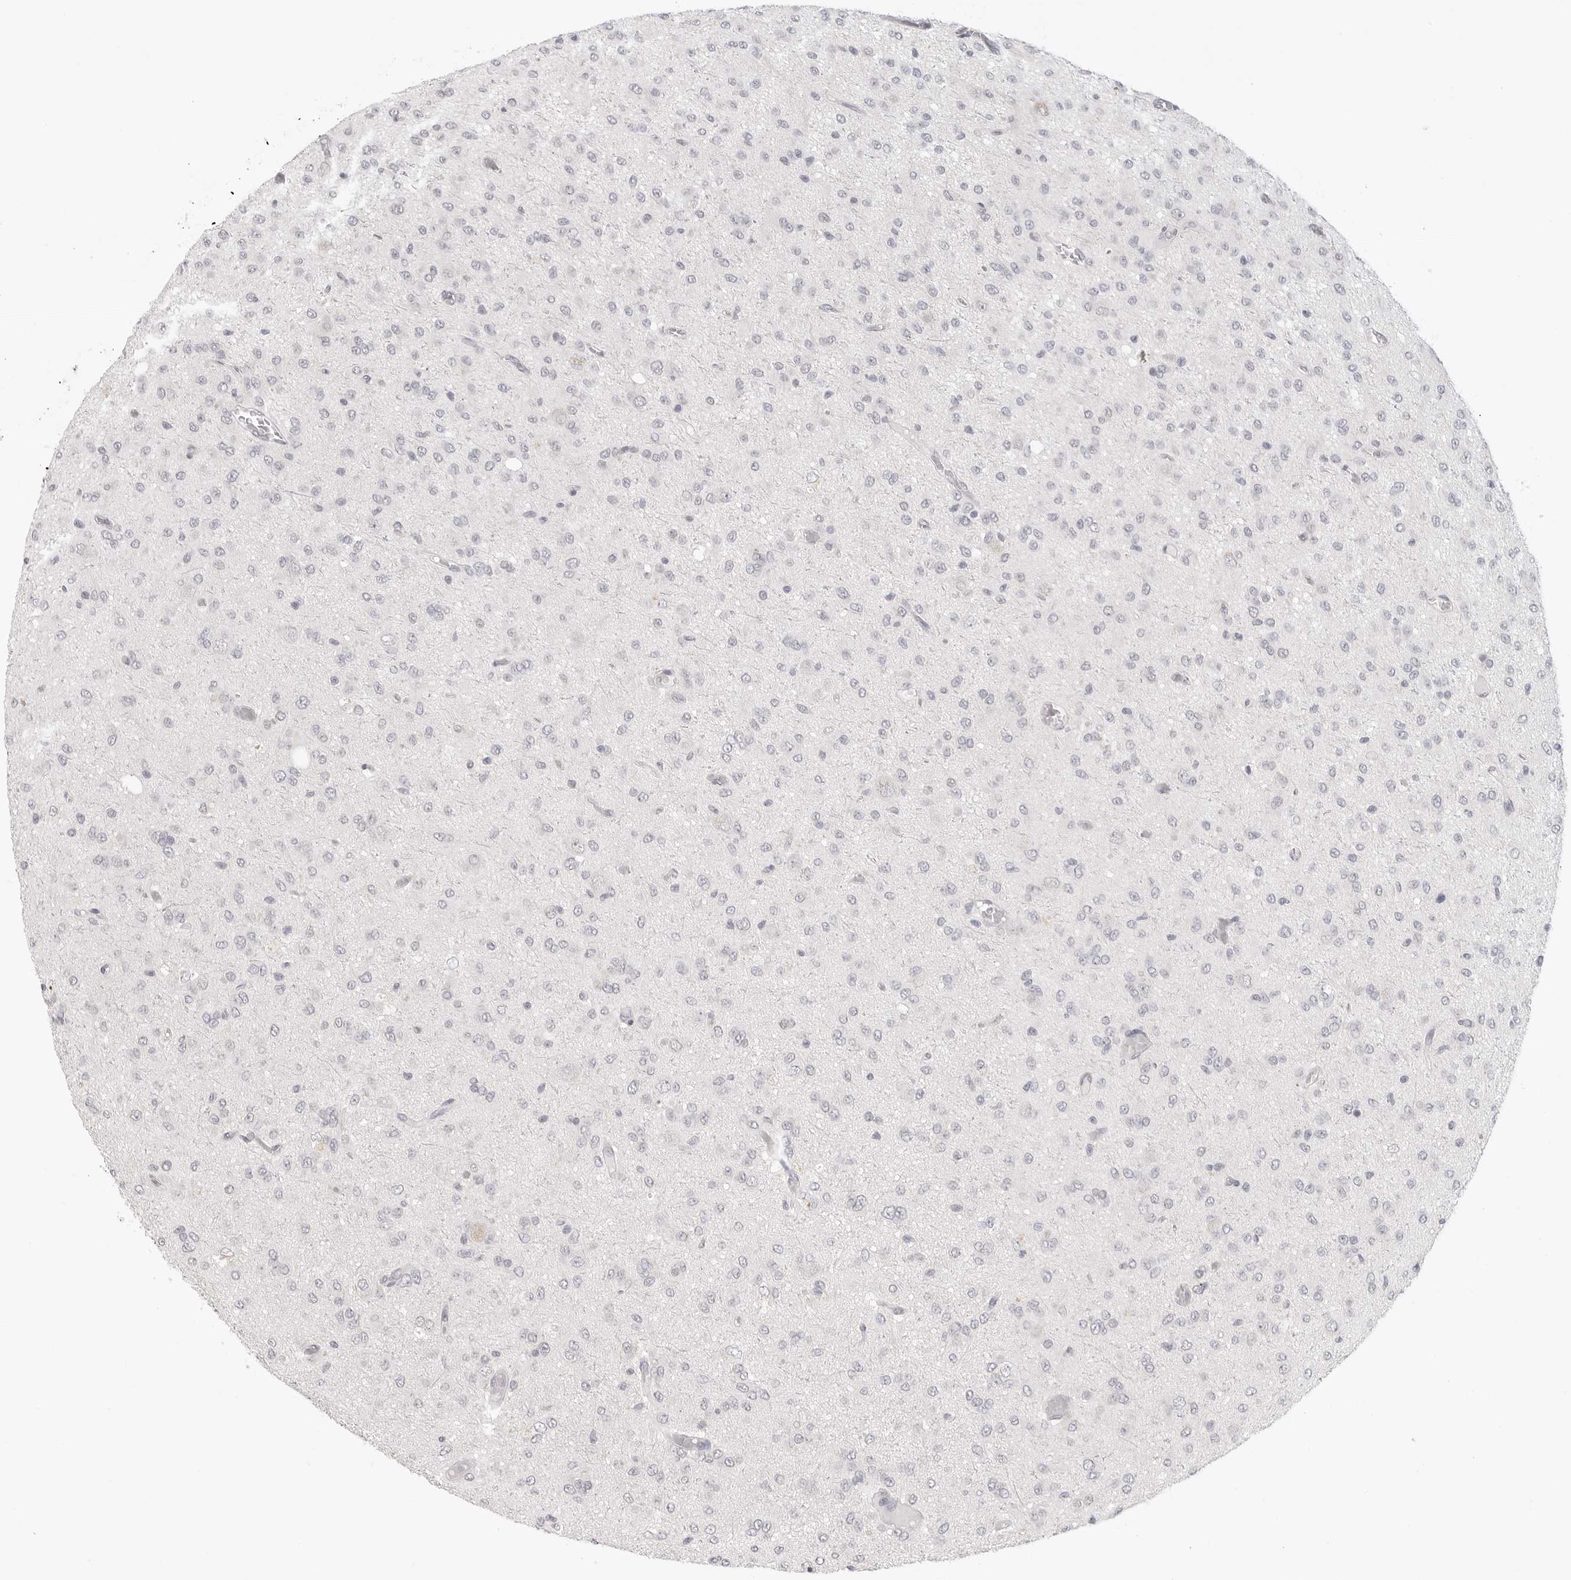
{"staining": {"intensity": "negative", "quantity": "none", "location": "none"}, "tissue": "glioma", "cell_type": "Tumor cells", "image_type": "cancer", "snomed": [{"axis": "morphology", "description": "Glioma, malignant, High grade"}, {"axis": "topography", "description": "Brain"}], "caption": "Photomicrograph shows no significant protein staining in tumor cells of glioma.", "gene": "KLK11", "patient": {"sex": "female", "age": 59}}